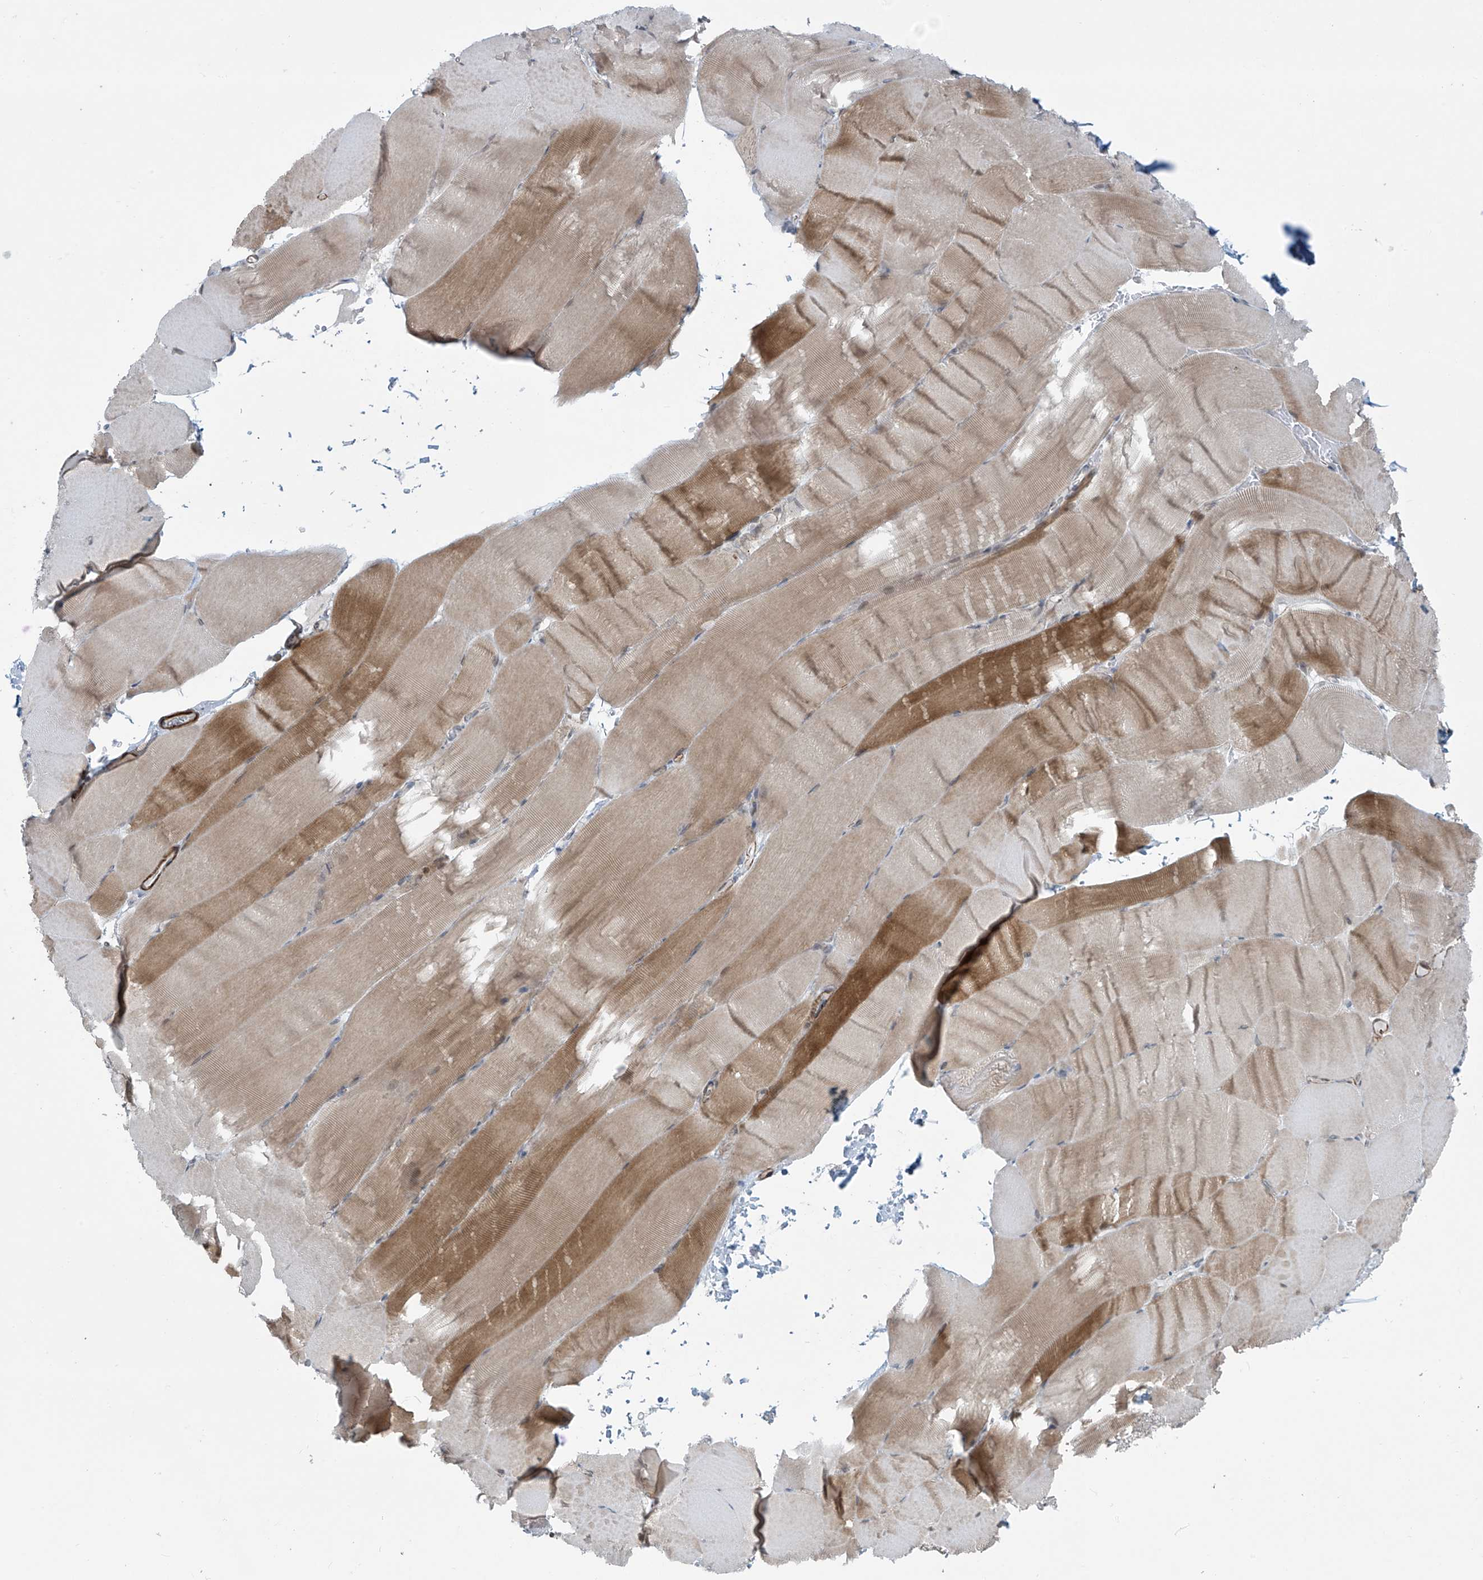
{"staining": {"intensity": "moderate", "quantity": "25%-75%", "location": "cytoplasmic/membranous"}, "tissue": "skeletal muscle", "cell_type": "Myocytes", "image_type": "normal", "snomed": [{"axis": "morphology", "description": "Normal tissue, NOS"}, {"axis": "topography", "description": "Skeletal muscle"}, {"axis": "topography", "description": "Parathyroid gland"}], "caption": "Immunohistochemical staining of normal human skeletal muscle exhibits moderate cytoplasmic/membranous protein positivity in about 25%-75% of myocytes.", "gene": "RASGEF1A", "patient": {"sex": "female", "age": 37}}